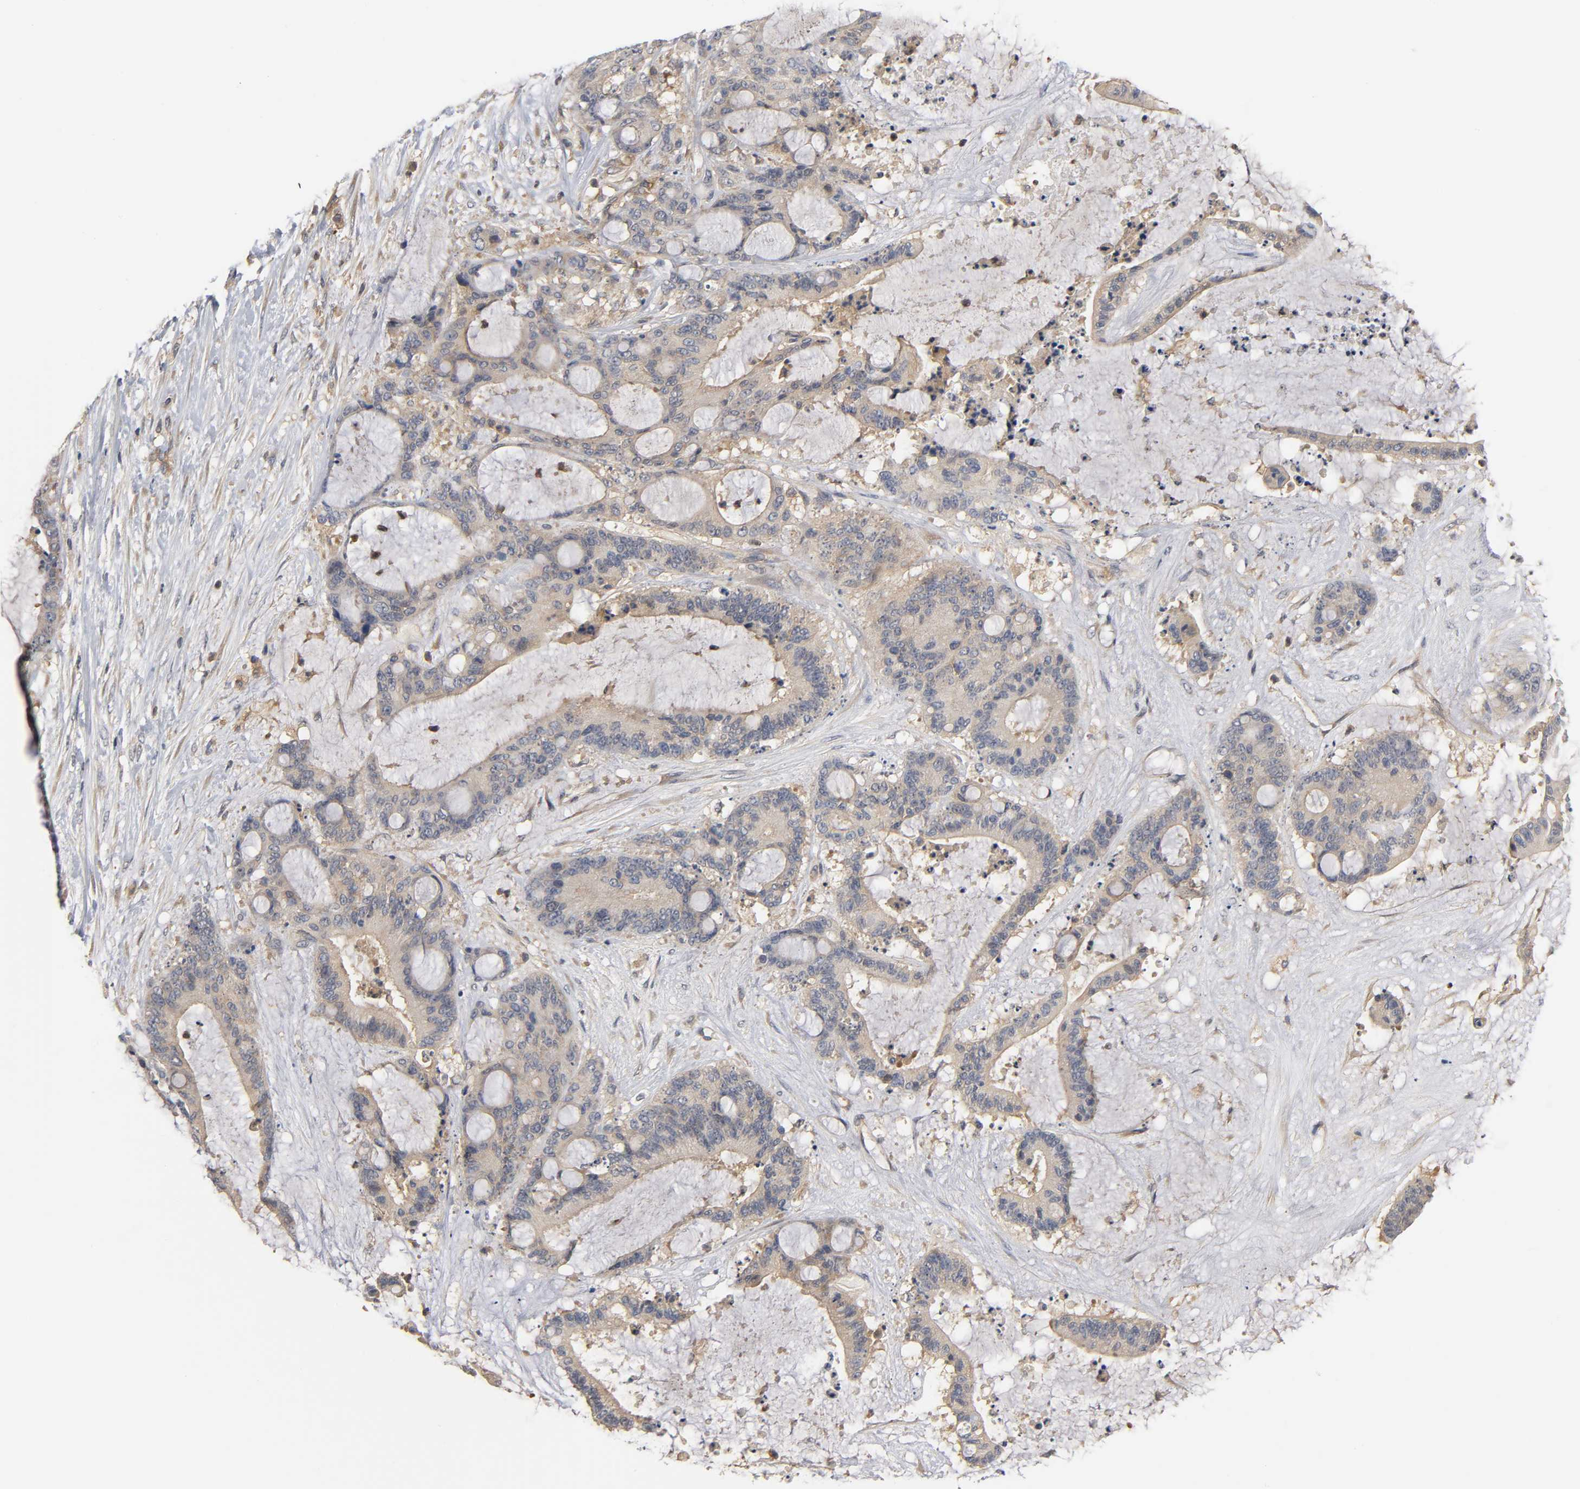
{"staining": {"intensity": "moderate", "quantity": ">75%", "location": "cytoplasmic/membranous"}, "tissue": "liver cancer", "cell_type": "Tumor cells", "image_type": "cancer", "snomed": [{"axis": "morphology", "description": "Cholangiocarcinoma"}, {"axis": "topography", "description": "Liver"}], "caption": "High-power microscopy captured an immunohistochemistry micrograph of liver cancer, revealing moderate cytoplasmic/membranous staining in approximately >75% of tumor cells. (DAB (3,3'-diaminobenzidine) = brown stain, brightfield microscopy at high magnification).", "gene": "ACTR2", "patient": {"sex": "female", "age": 73}}